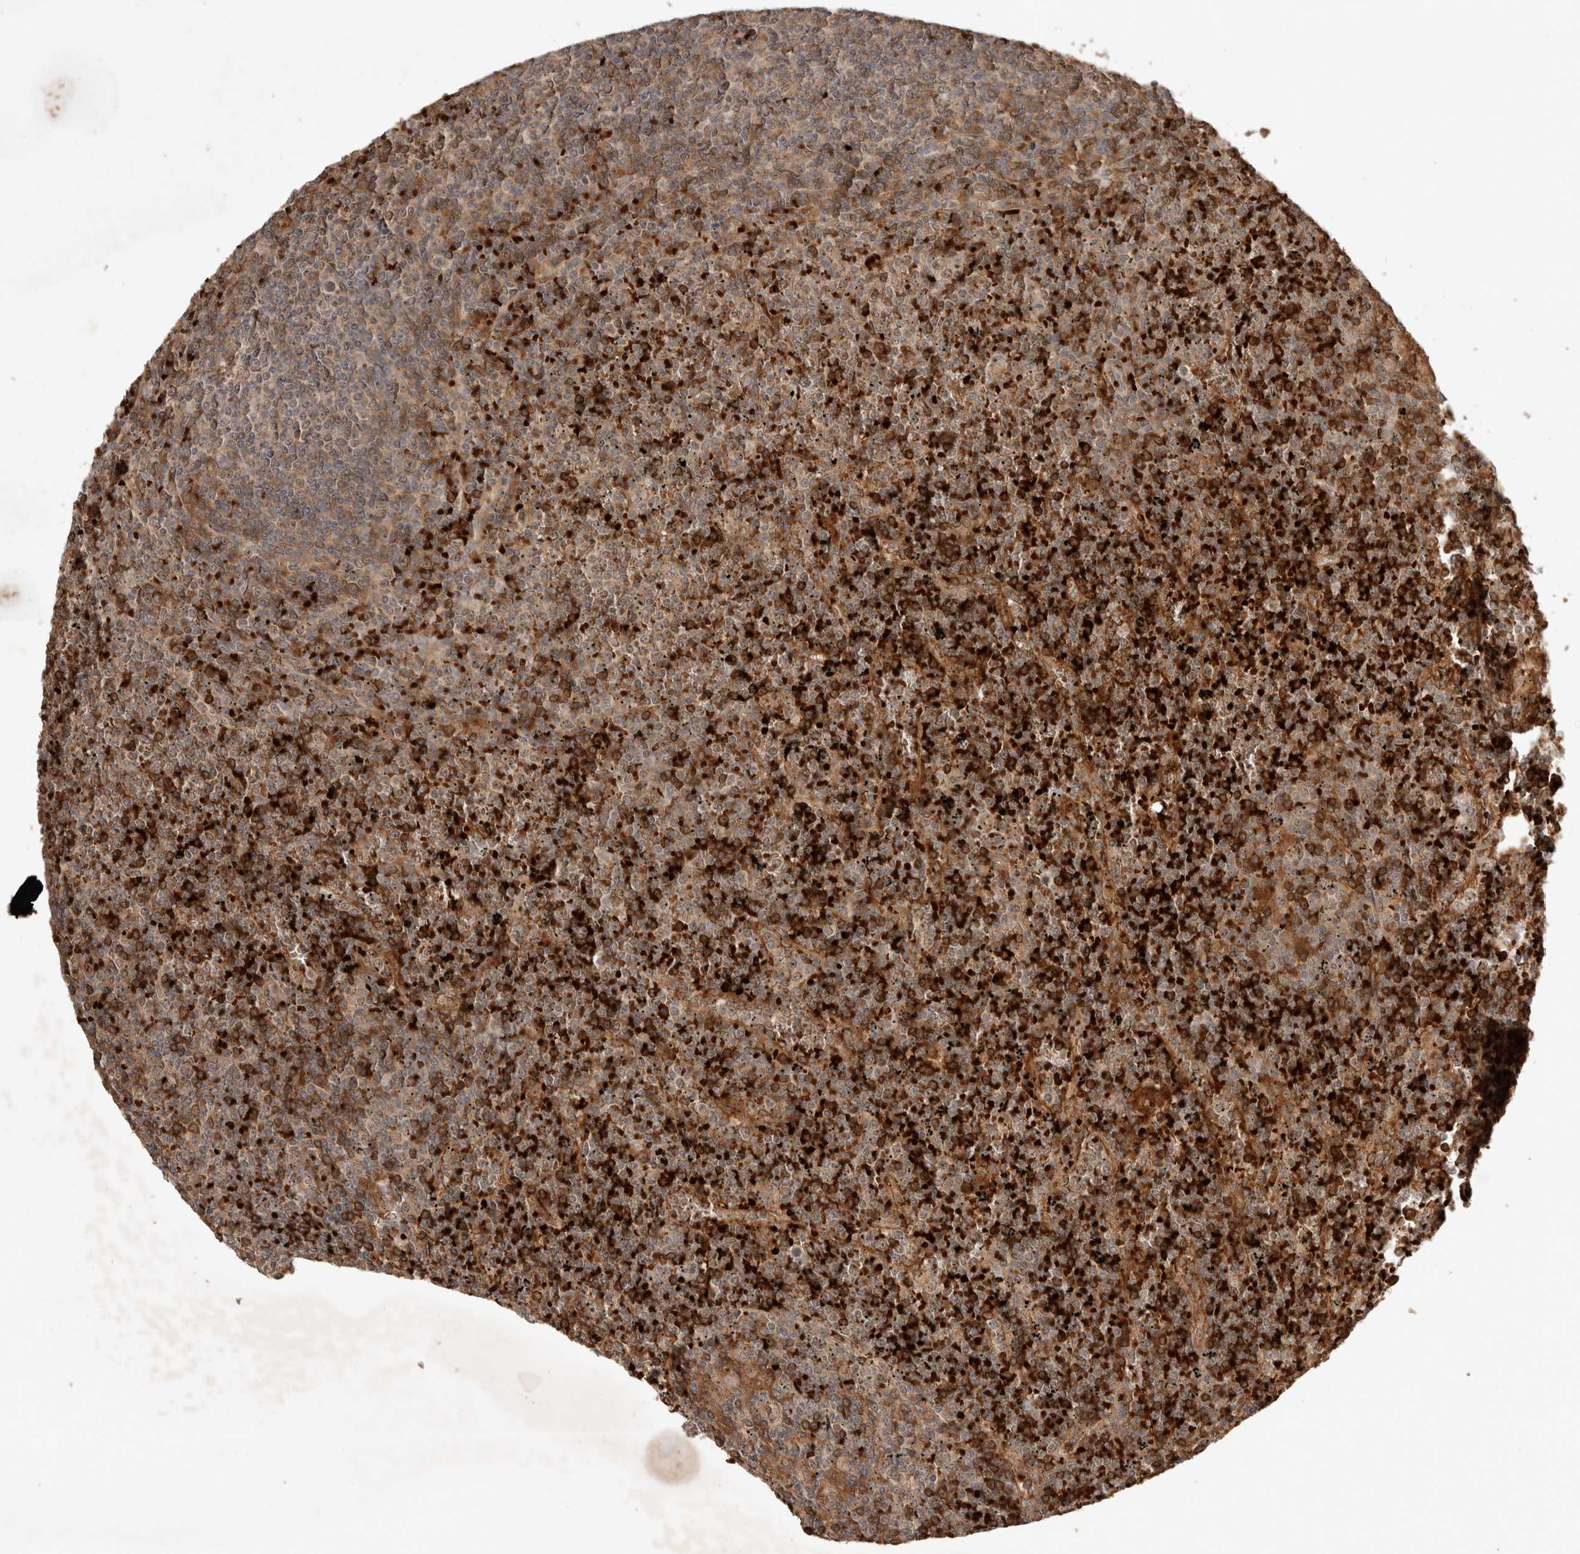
{"staining": {"intensity": "strong", "quantity": "25%-75%", "location": "cytoplasmic/membranous"}, "tissue": "lymphoma", "cell_type": "Tumor cells", "image_type": "cancer", "snomed": [{"axis": "morphology", "description": "Malignant lymphoma, non-Hodgkin's type, Low grade"}, {"axis": "topography", "description": "Spleen"}], "caption": "This micrograph shows IHC staining of lymphoma, with high strong cytoplasmic/membranous staining in approximately 25%-75% of tumor cells.", "gene": "FAM221A", "patient": {"sex": "female", "age": 19}}